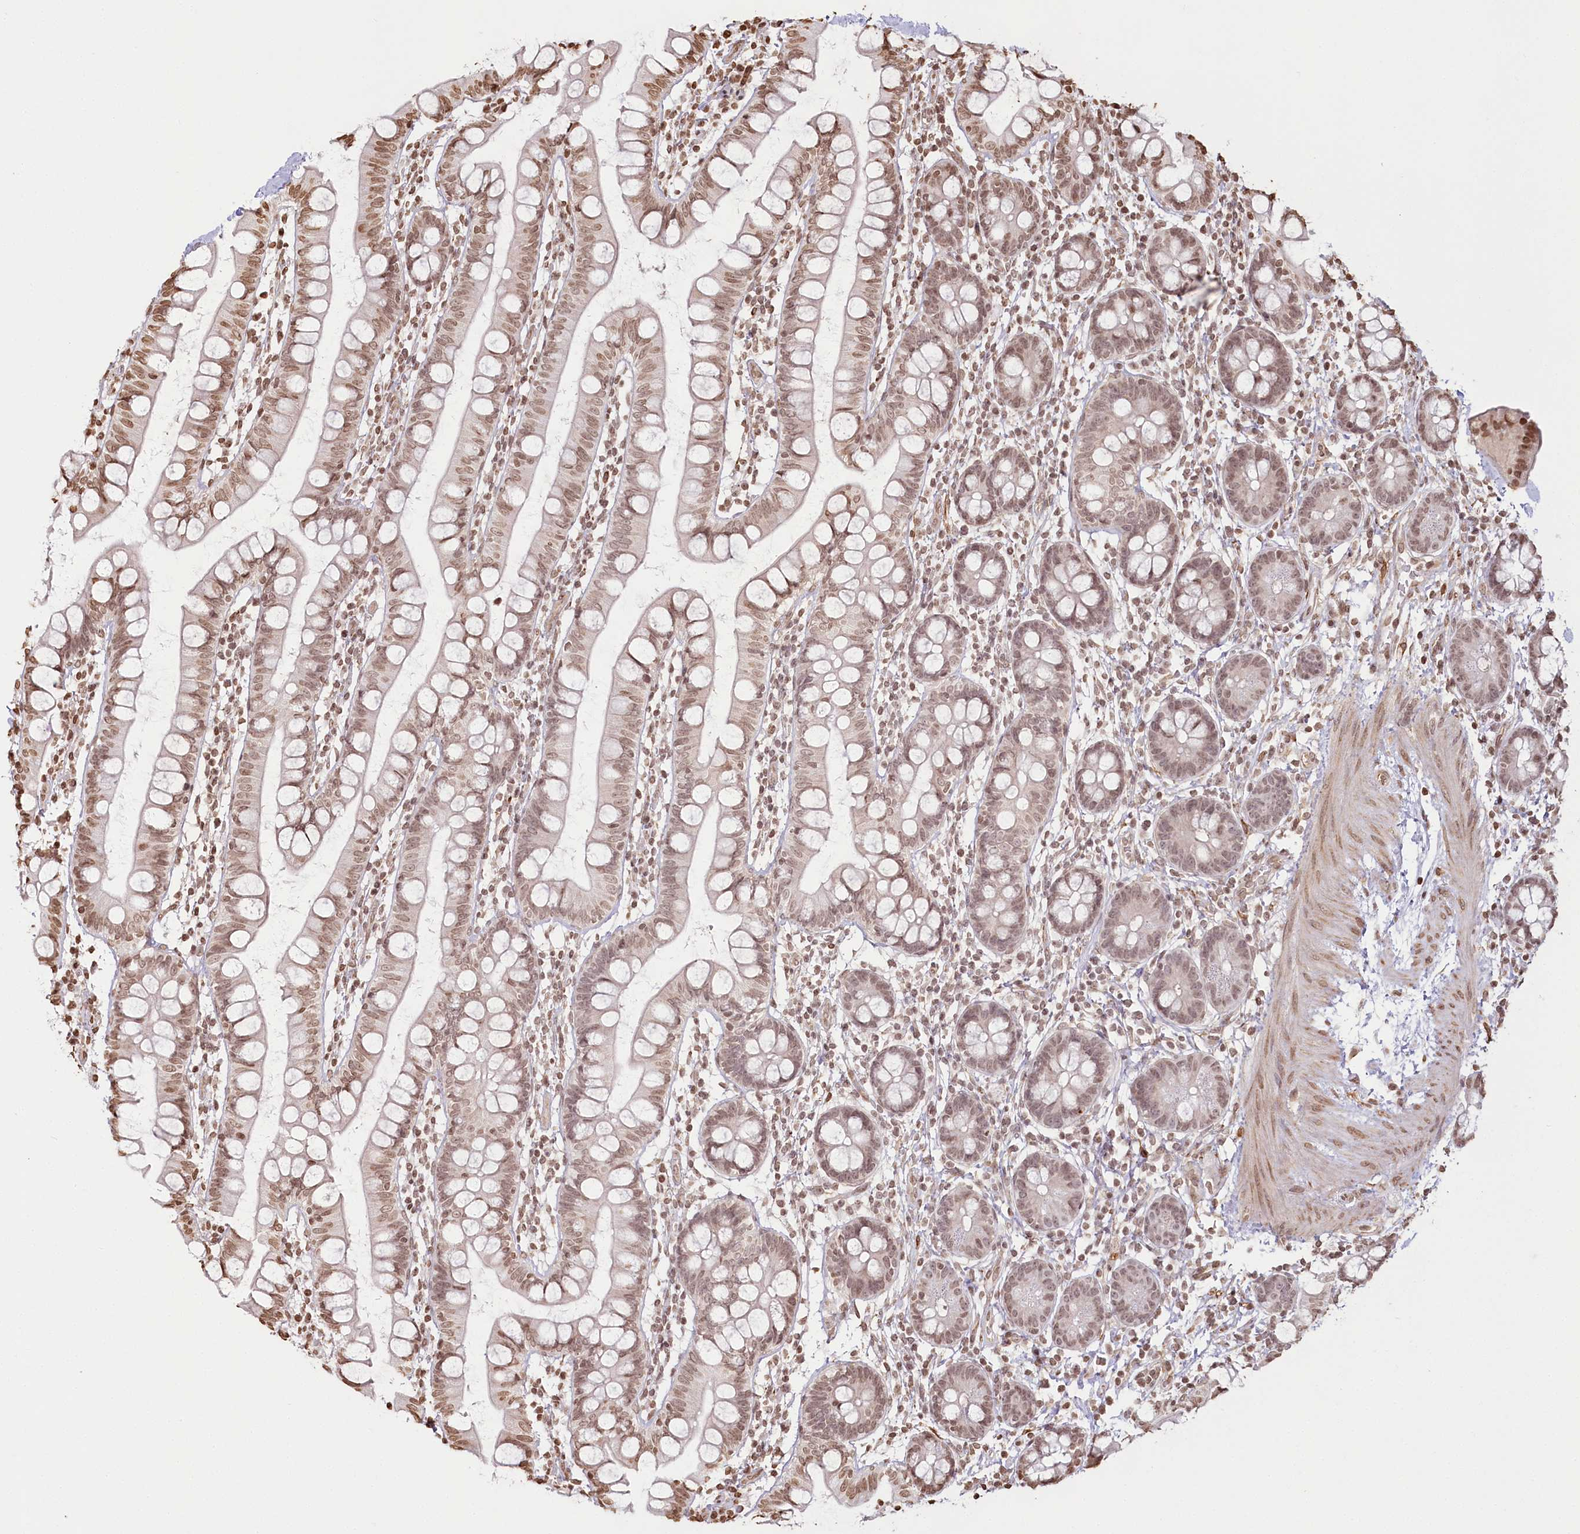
{"staining": {"intensity": "moderate", "quantity": ">75%", "location": "nuclear"}, "tissue": "small intestine", "cell_type": "Glandular cells", "image_type": "normal", "snomed": [{"axis": "morphology", "description": "Normal tissue, NOS"}, {"axis": "topography", "description": "Small intestine"}], "caption": "About >75% of glandular cells in unremarkable human small intestine demonstrate moderate nuclear protein positivity as visualized by brown immunohistochemical staining.", "gene": "FAM13A", "patient": {"sex": "female", "age": 84}}